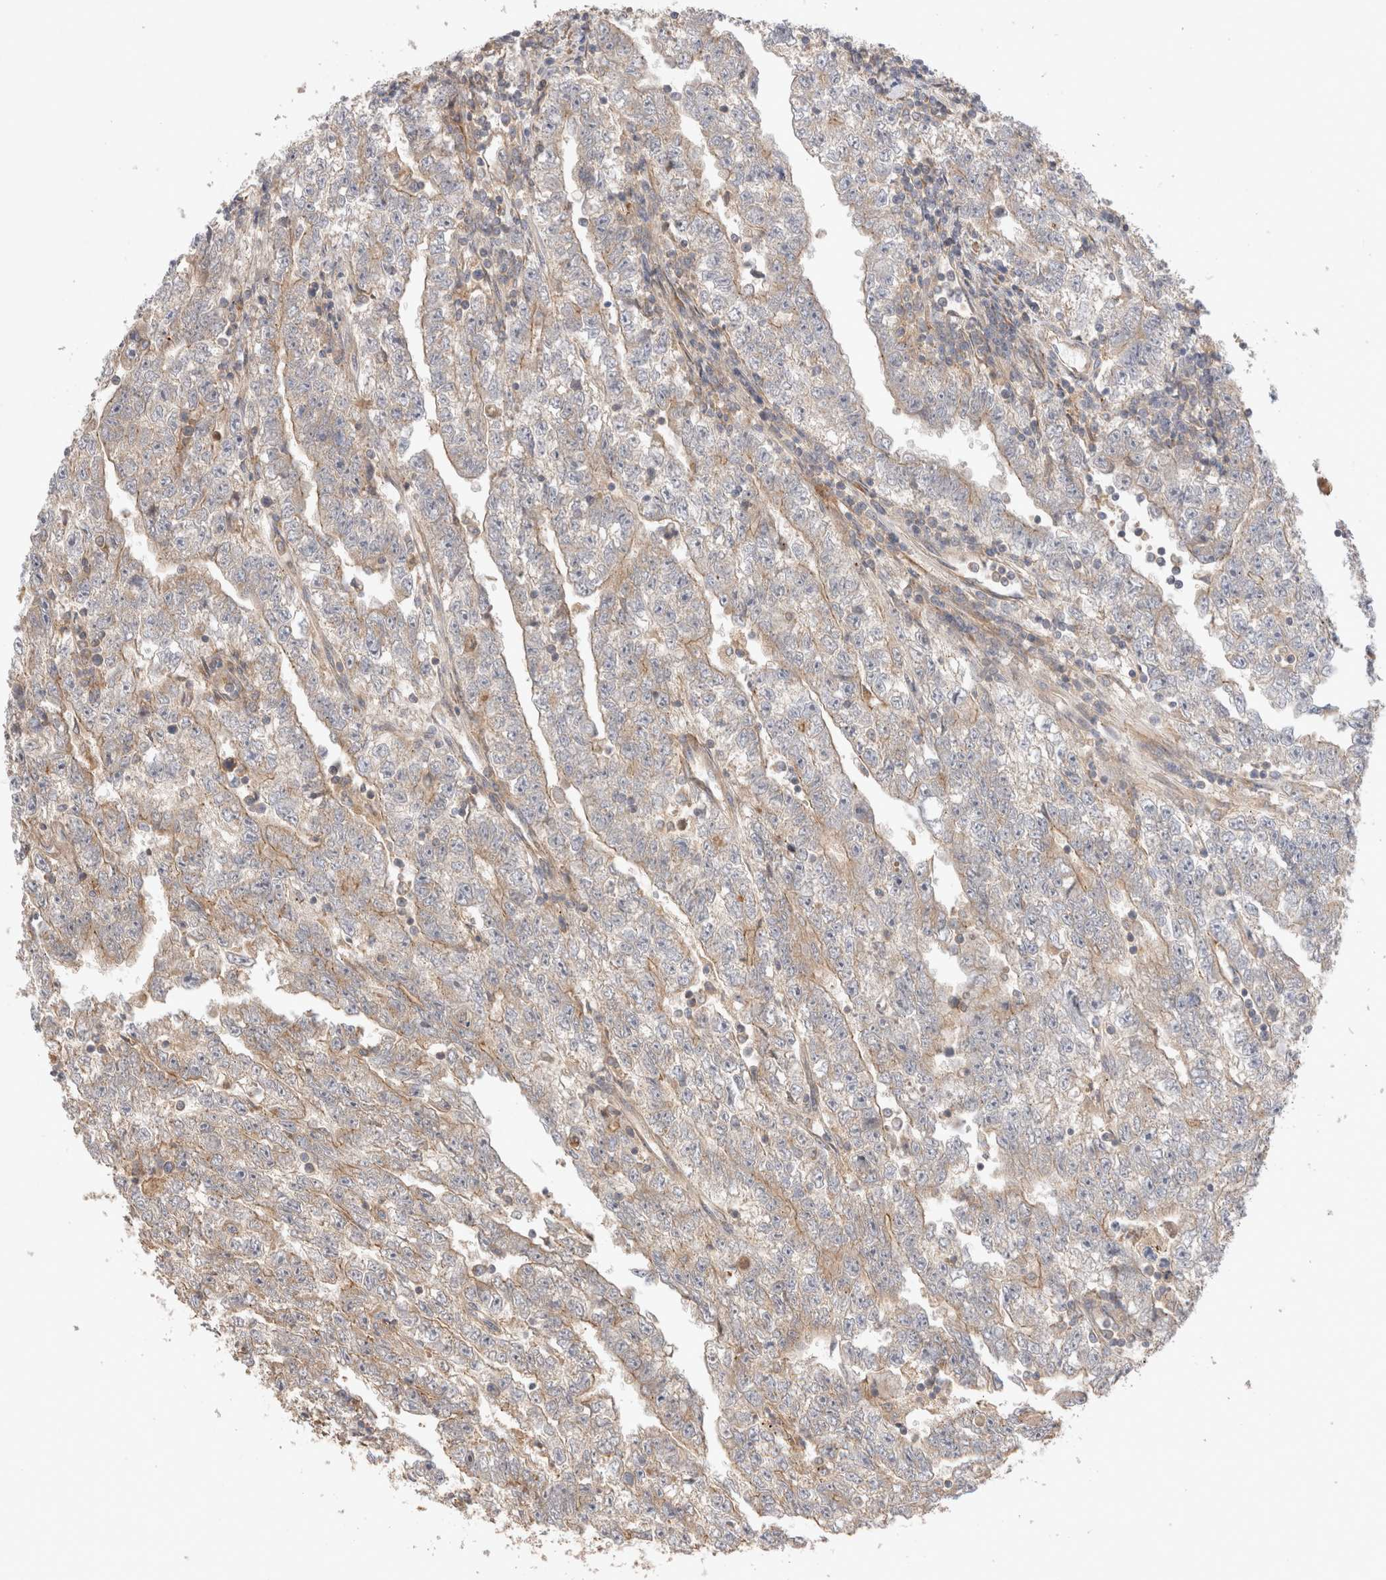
{"staining": {"intensity": "weak", "quantity": "25%-75%", "location": "cytoplasmic/membranous"}, "tissue": "testis cancer", "cell_type": "Tumor cells", "image_type": "cancer", "snomed": [{"axis": "morphology", "description": "Carcinoma, Embryonal, NOS"}, {"axis": "topography", "description": "Testis"}], "caption": "Protein expression analysis of embryonal carcinoma (testis) demonstrates weak cytoplasmic/membranous expression in about 25%-75% of tumor cells.", "gene": "VPS28", "patient": {"sex": "male", "age": 25}}